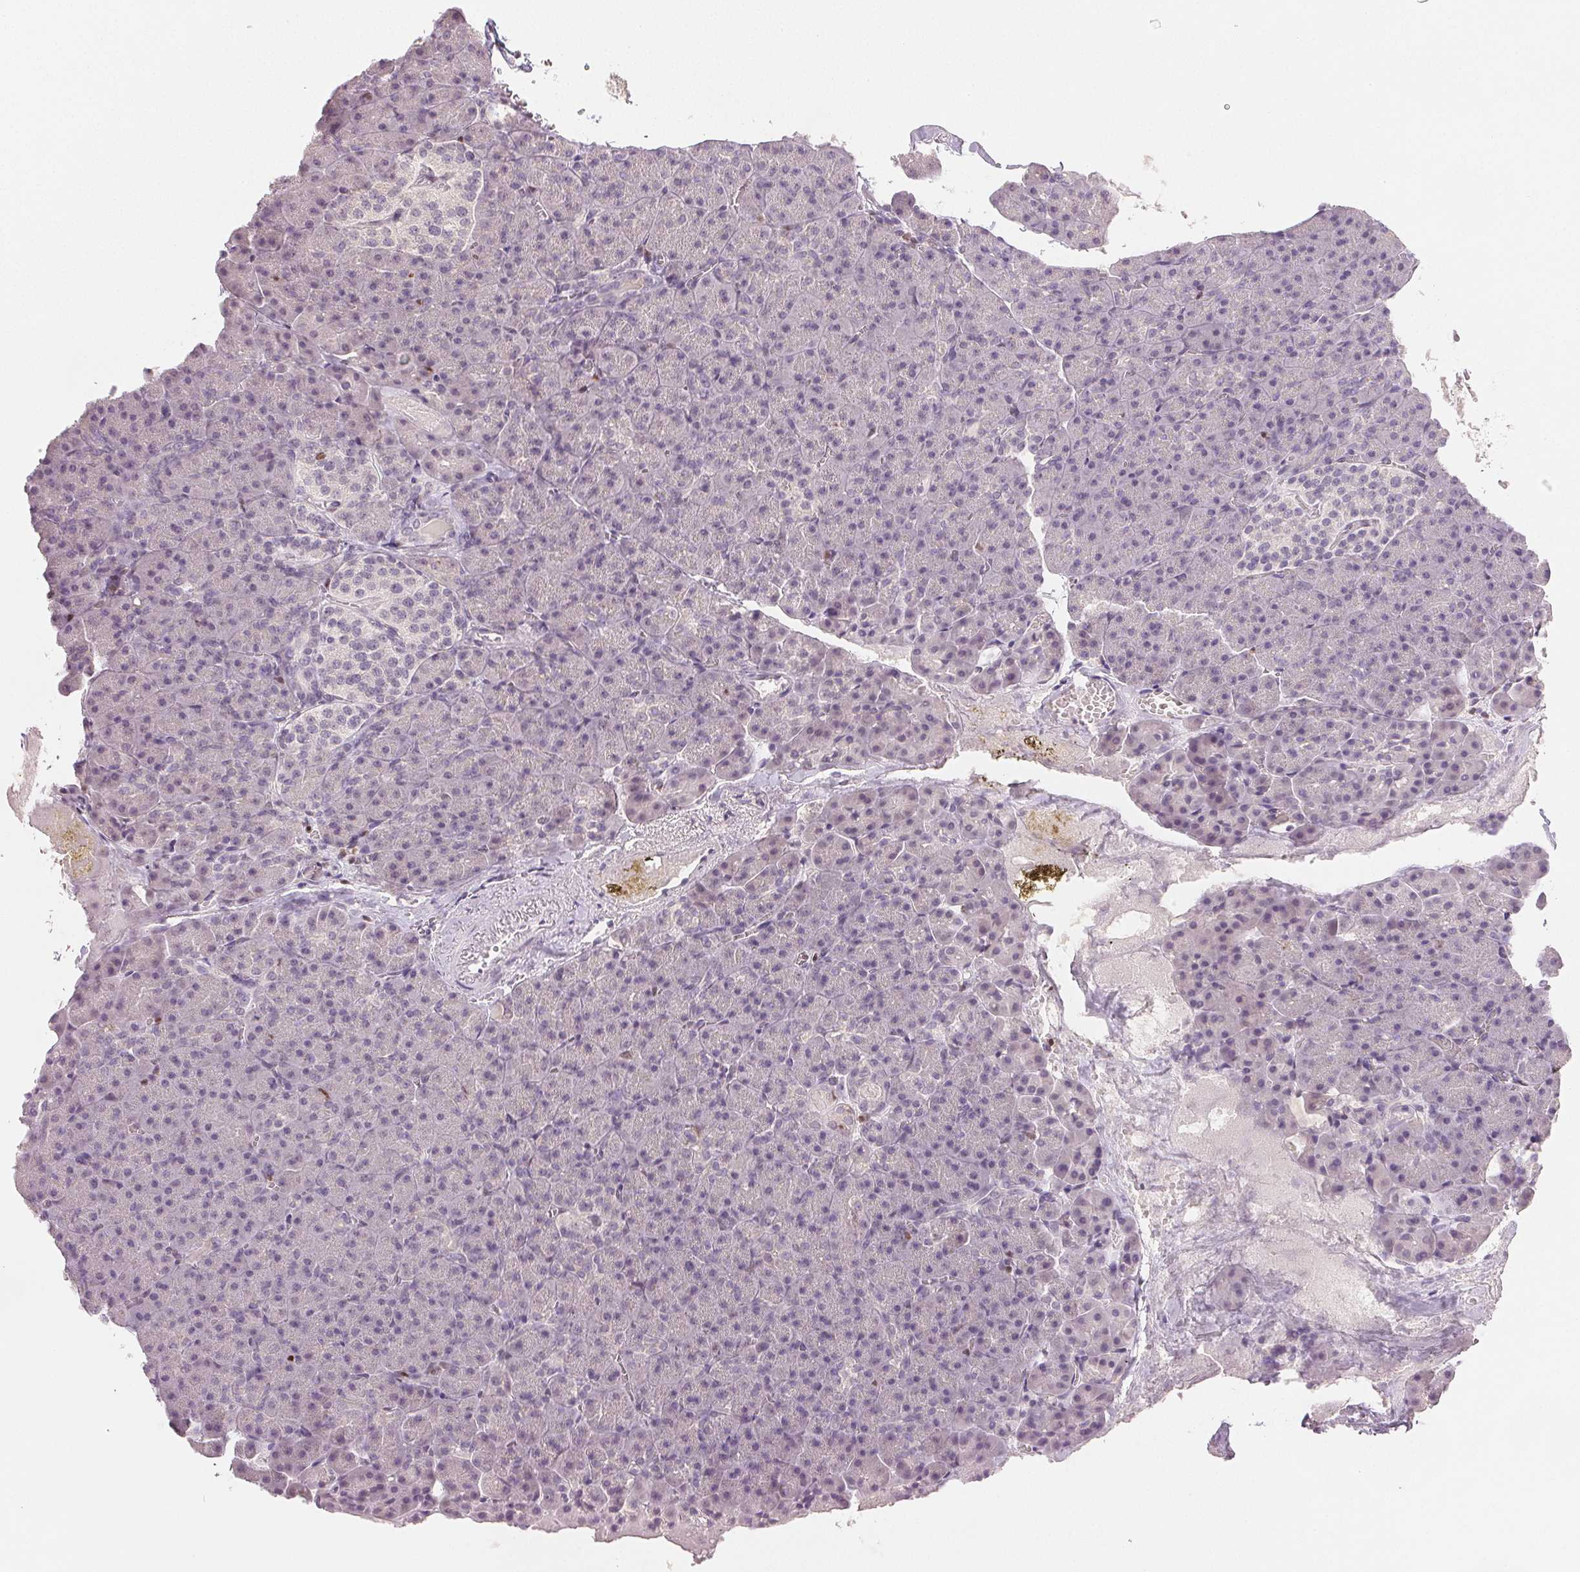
{"staining": {"intensity": "negative", "quantity": "none", "location": "none"}, "tissue": "pancreas", "cell_type": "Exocrine glandular cells", "image_type": "normal", "snomed": [{"axis": "morphology", "description": "Normal tissue, NOS"}, {"axis": "topography", "description": "Pancreas"}], "caption": "DAB (3,3'-diaminobenzidine) immunohistochemical staining of normal pancreas exhibits no significant expression in exocrine glandular cells.", "gene": "RUNX2", "patient": {"sex": "female", "age": 74}}